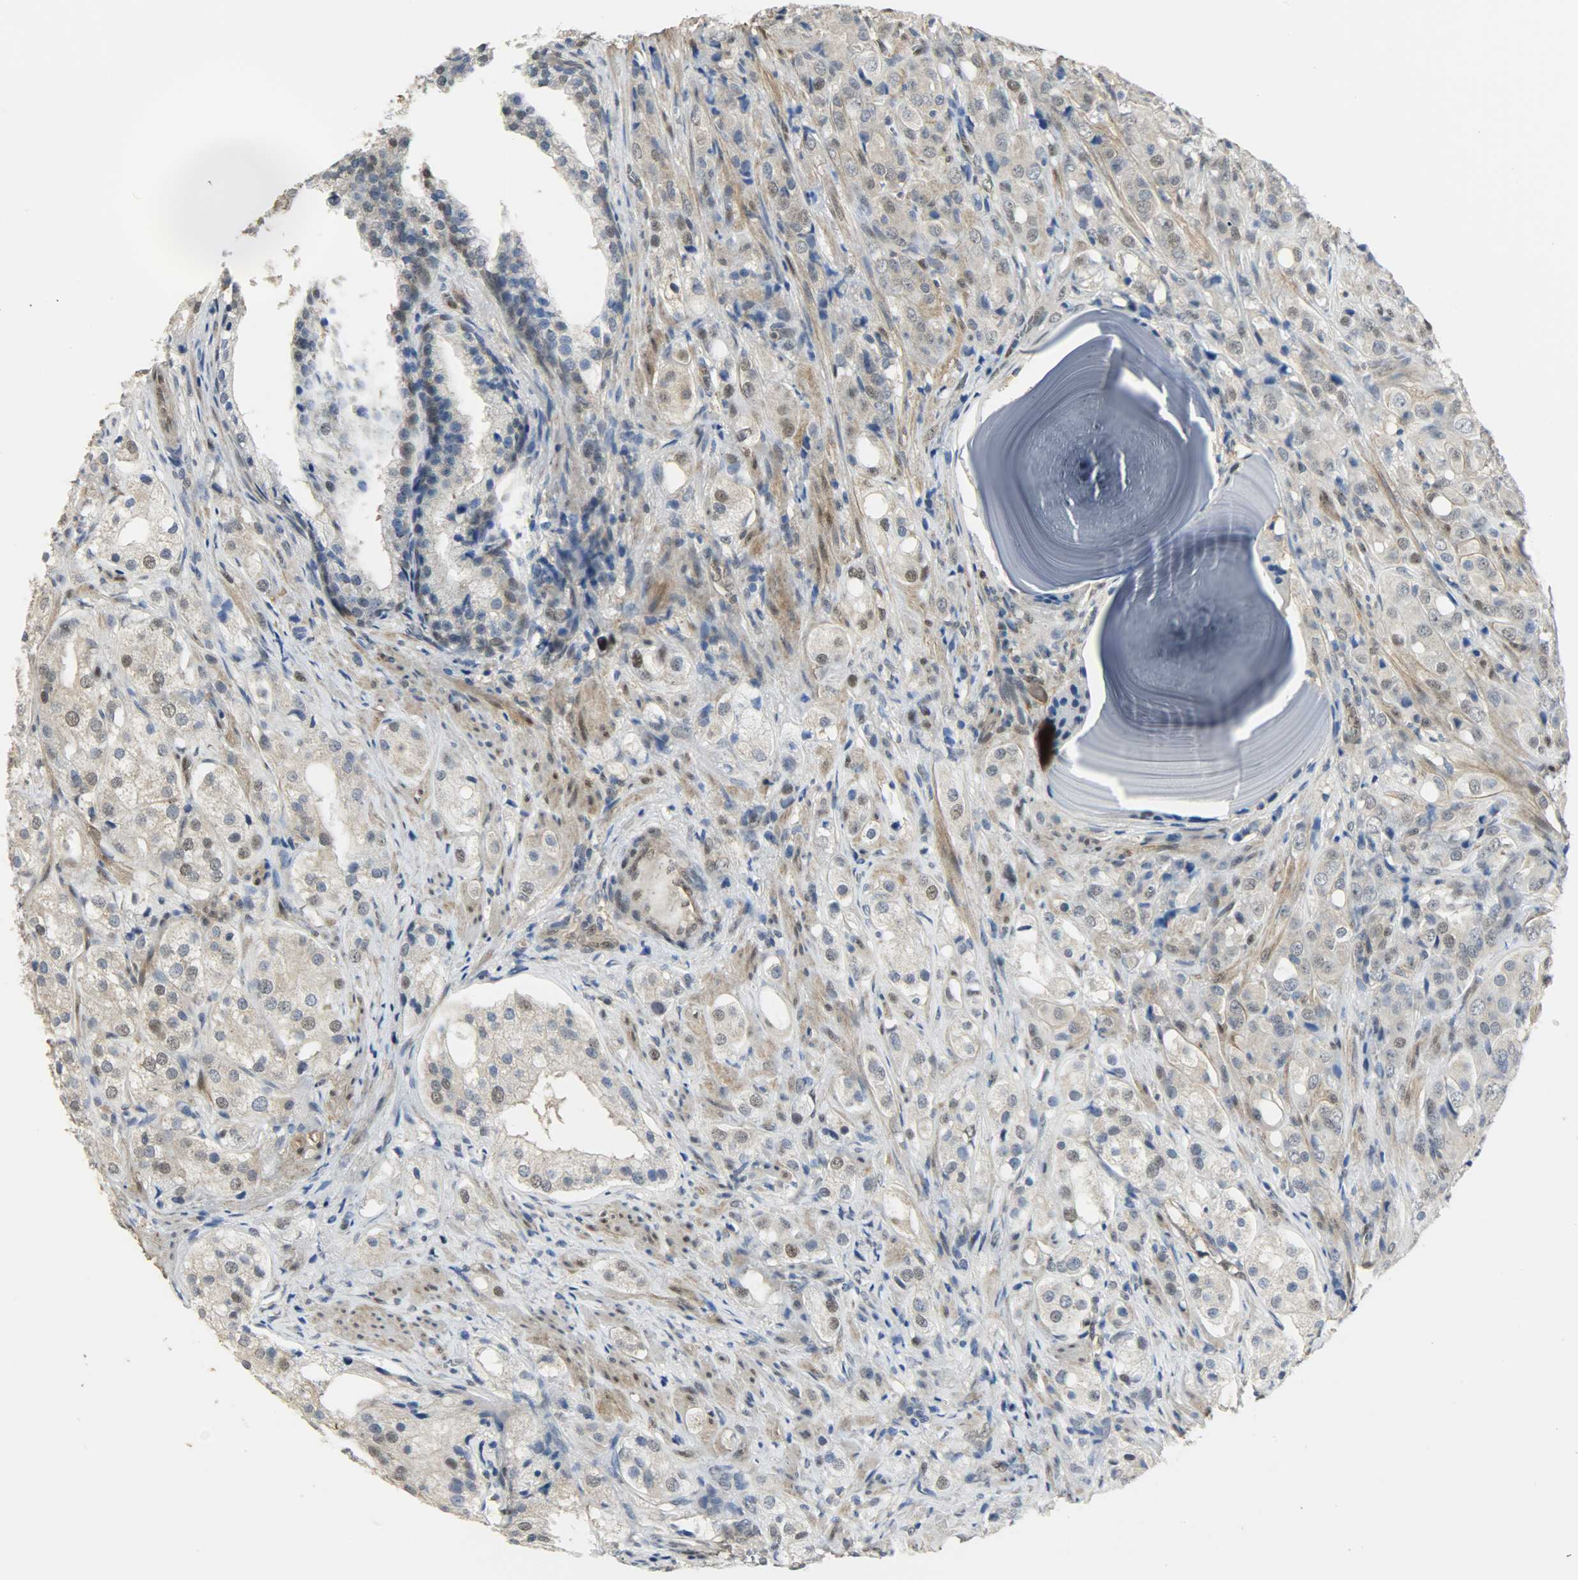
{"staining": {"intensity": "weak", "quantity": "<25%", "location": "nuclear"}, "tissue": "prostate cancer", "cell_type": "Tumor cells", "image_type": "cancer", "snomed": [{"axis": "morphology", "description": "Adenocarcinoma, High grade"}, {"axis": "topography", "description": "Prostate"}], "caption": "Immunohistochemistry (IHC) of adenocarcinoma (high-grade) (prostate) demonstrates no staining in tumor cells.", "gene": "NPEPL1", "patient": {"sex": "male", "age": 68}}